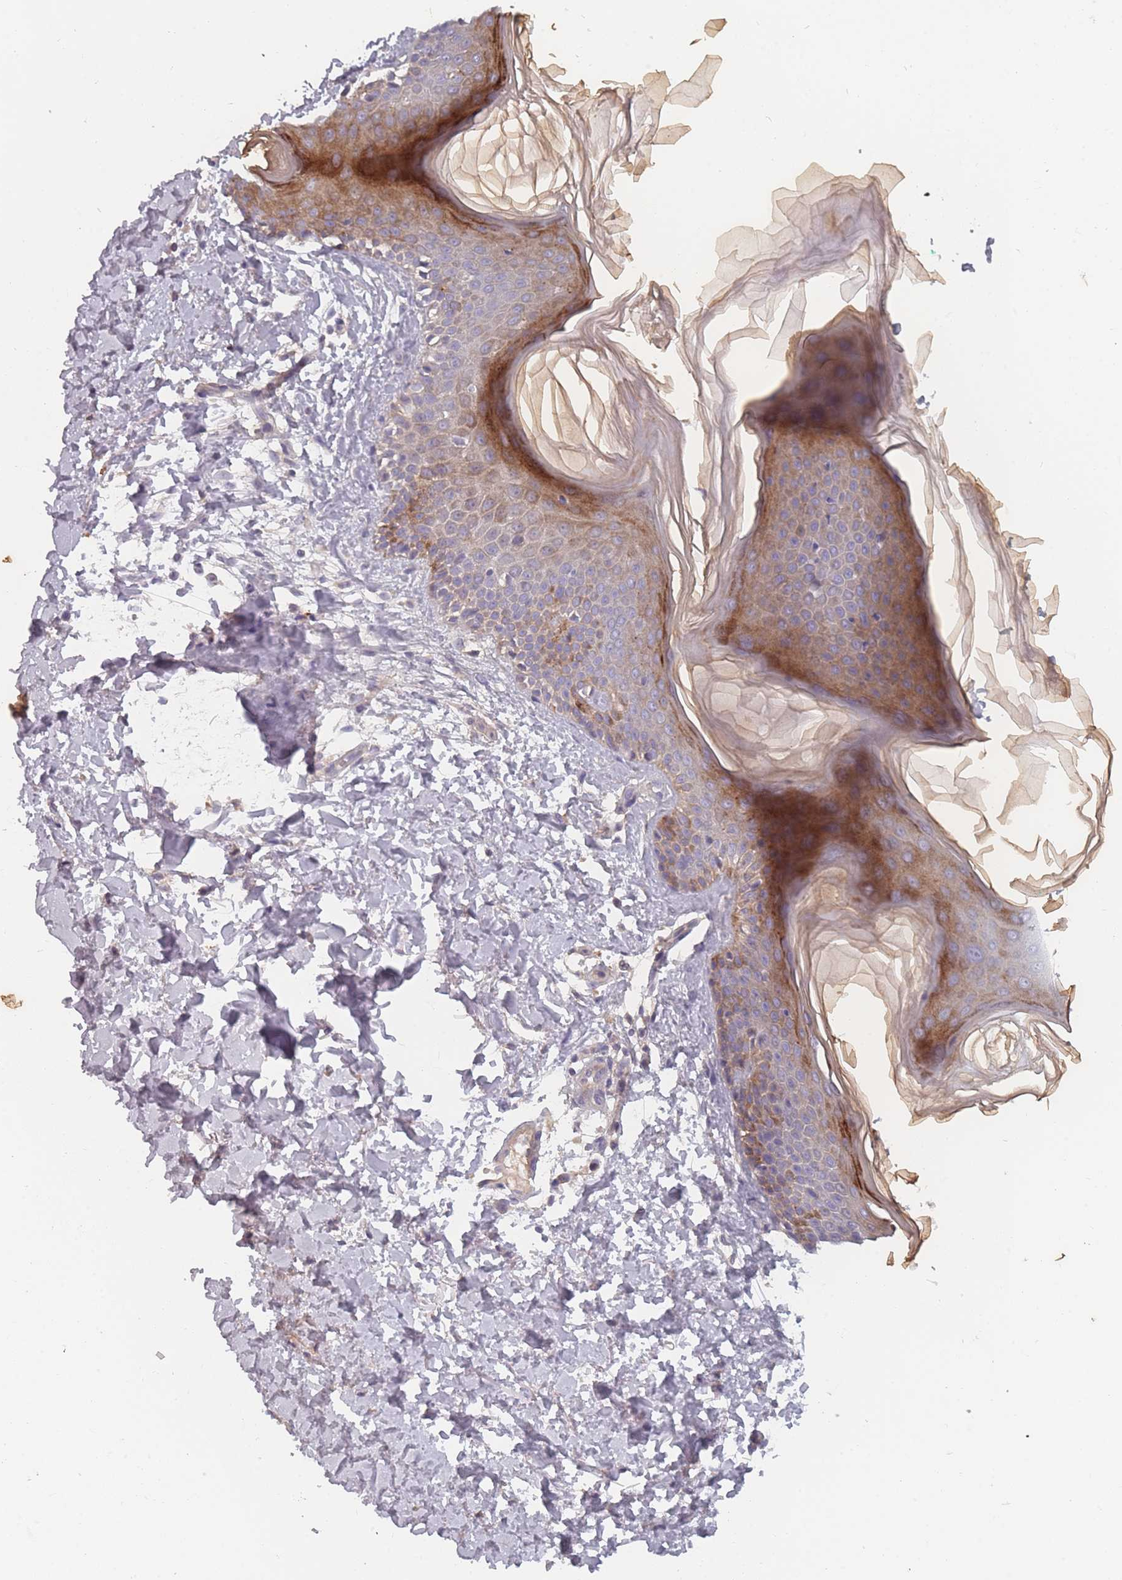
{"staining": {"intensity": "negative", "quantity": "none", "location": "none"}, "tissue": "skin", "cell_type": "Fibroblasts", "image_type": "normal", "snomed": [{"axis": "morphology", "description": "Normal tissue, NOS"}, {"axis": "topography", "description": "Skin"}], "caption": "This is a image of immunohistochemistry staining of normal skin, which shows no staining in fibroblasts.", "gene": "BST1", "patient": {"sex": "male", "age": 37}}